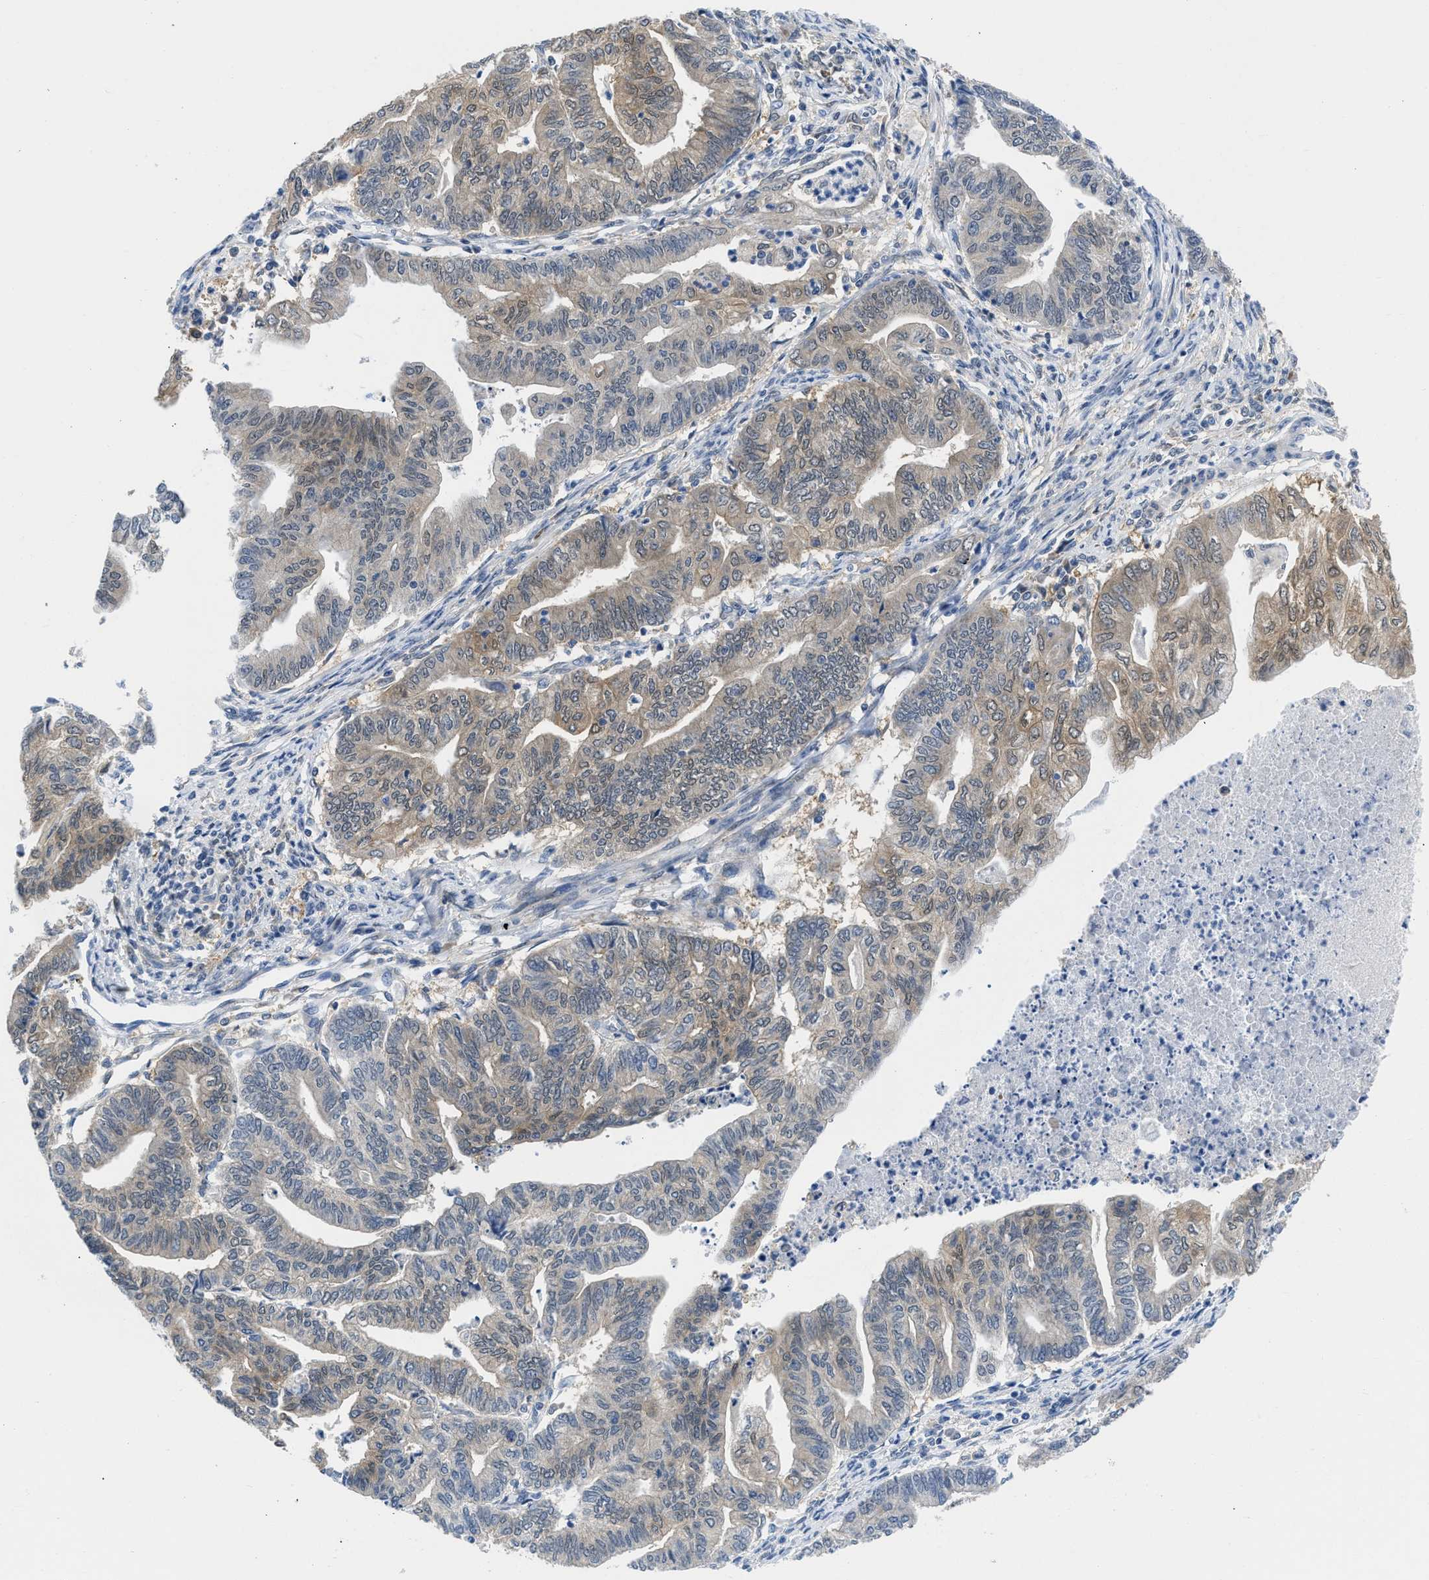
{"staining": {"intensity": "moderate", "quantity": "25%-75%", "location": "cytoplasmic/membranous,nuclear"}, "tissue": "endometrial cancer", "cell_type": "Tumor cells", "image_type": "cancer", "snomed": [{"axis": "morphology", "description": "Adenocarcinoma, NOS"}, {"axis": "topography", "description": "Endometrium"}], "caption": "This histopathology image exhibits immunohistochemistry staining of endometrial adenocarcinoma, with medium moderate cytoplasmic/membranous and nuclear expression in about 25%-75% of tumor cells.", "gene": "CBR1", "patient": {"sex": "female", "age": 79}}